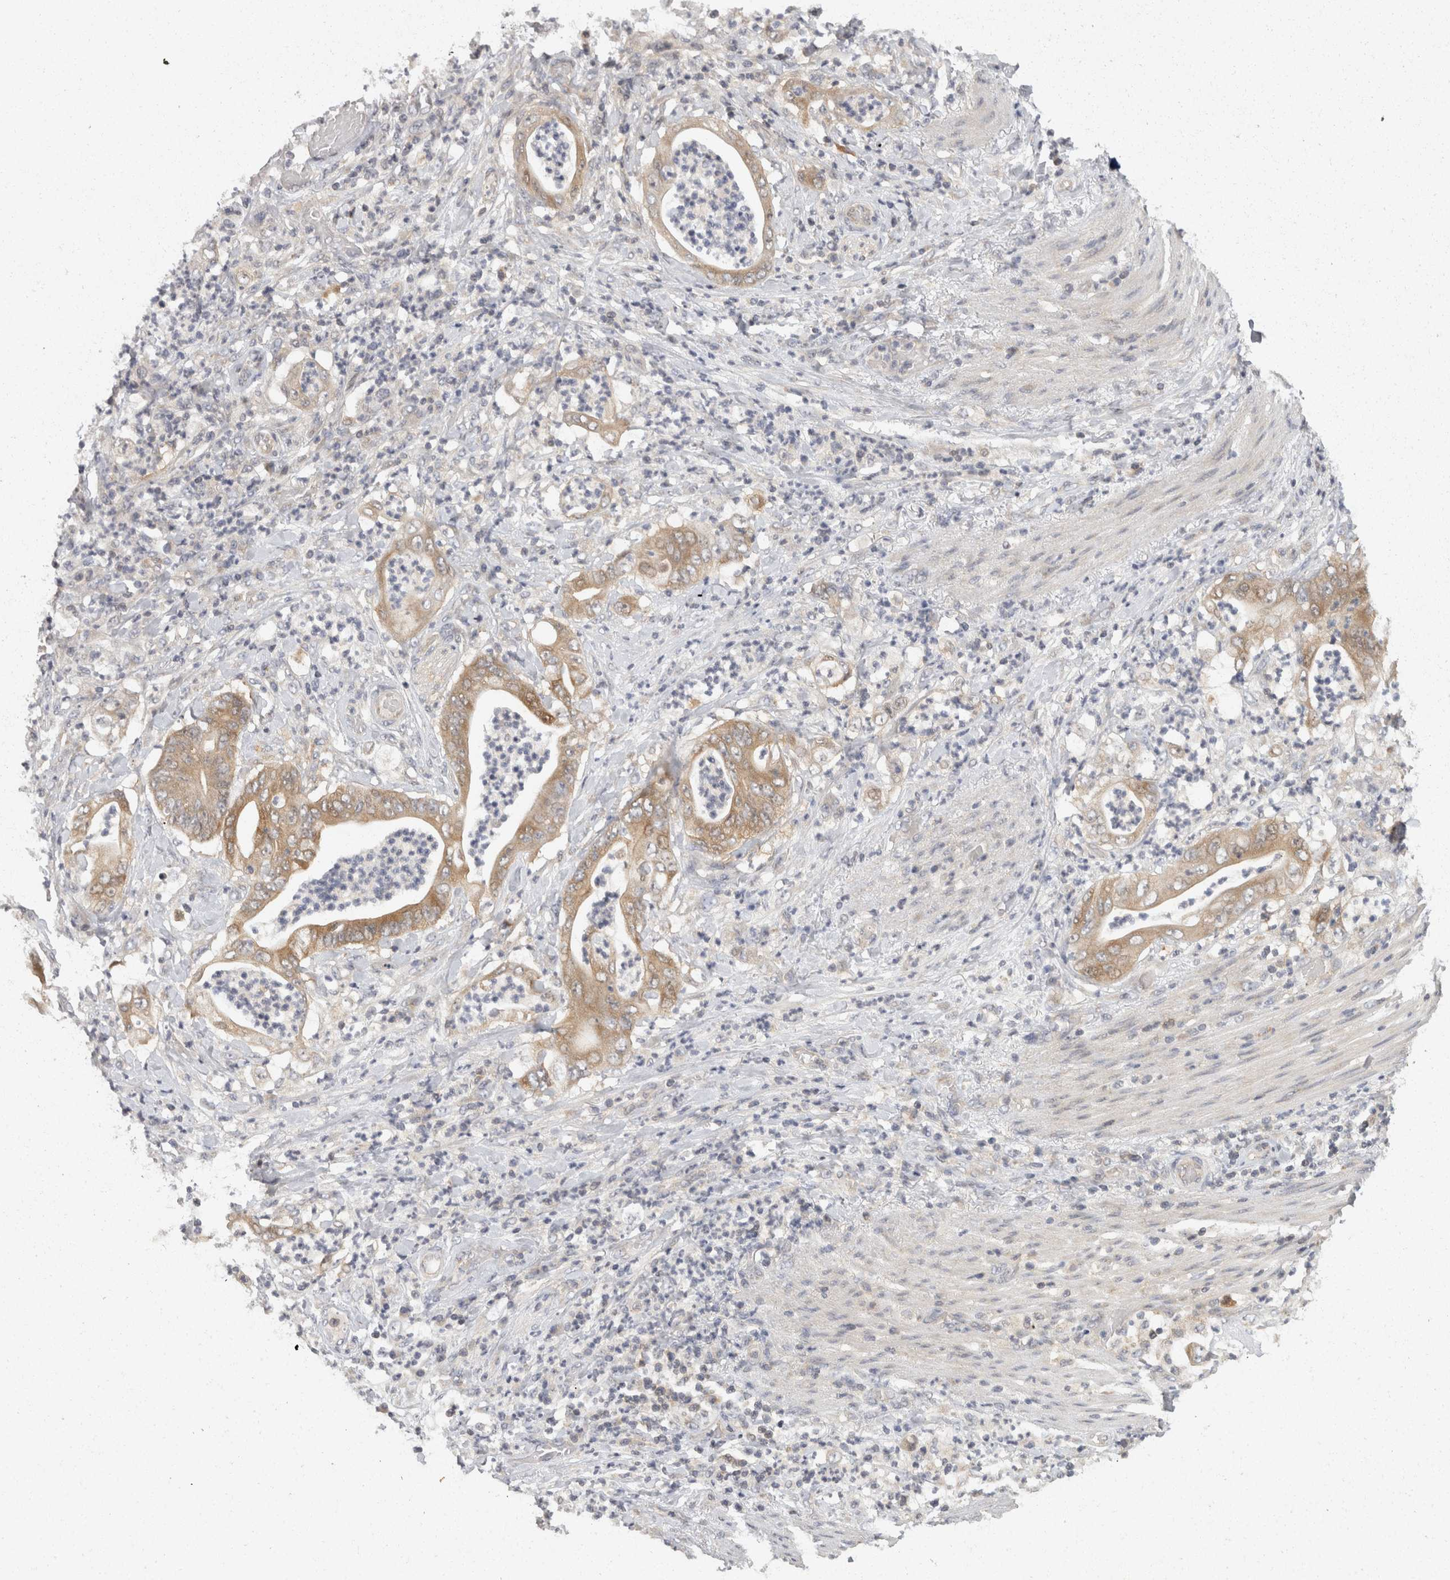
{"staining": {"intensity": "moderate", "quantity": ">75%", "location": "cytoplasmic/membranous"}, "tissue": "stomach cancer", "cell_type": "Tumor cells", "image_type": "cancer", "snomed": [{"axis": "morphology", "description": "Adenocarcinoma, NOS"}, {"axis": "topography", "description": "Stomach"}], "caption": "Human stomach adenocarcinoma stained with a protein marker exhibits moderate staining in tumor cells.", "gene": "ACAT2", "patient": {"sex": "female", "age": 73}}